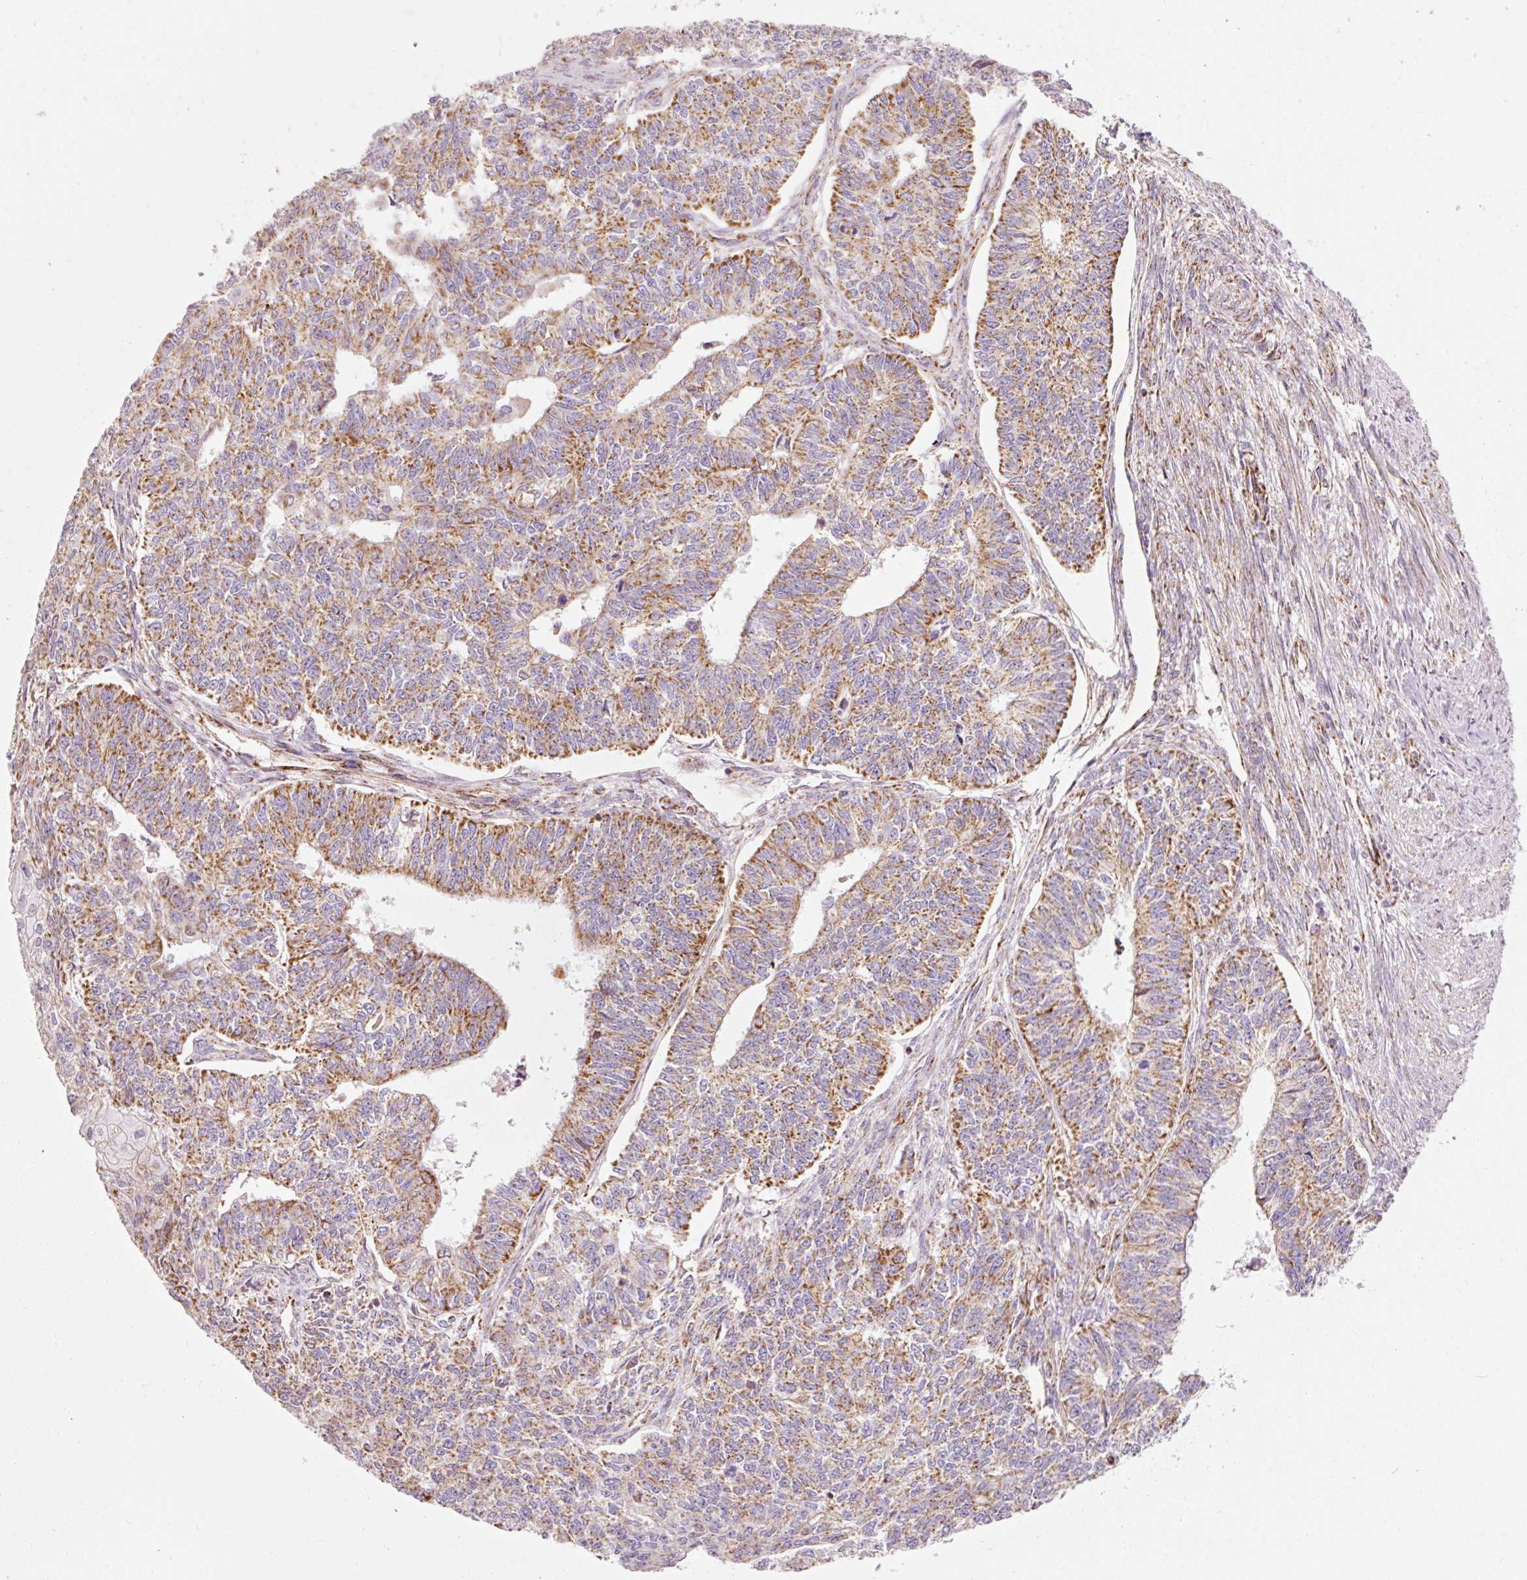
{"staining": {"intensity": "moderate", "quantity": ">75%", "location": "cytoplasmic/membranous"}, "tissue": "endometrial cancer", "cell_type": "Tumor cells", "image_type": "cancer", "snomed": [{"axis": "morphology", "description": "Adenocarcinoma, NOS"}, {"axis": "topography", "description": "Endometrium"}], "caption": "A photomicrograph of human adenocarcinoma (endometrial) stained for a protein displays moderate cytoplasmic/membranous brown staining in tumor cells.", "gene": "NDUFB4", "patient": {"sex": "female", "age": 32}}